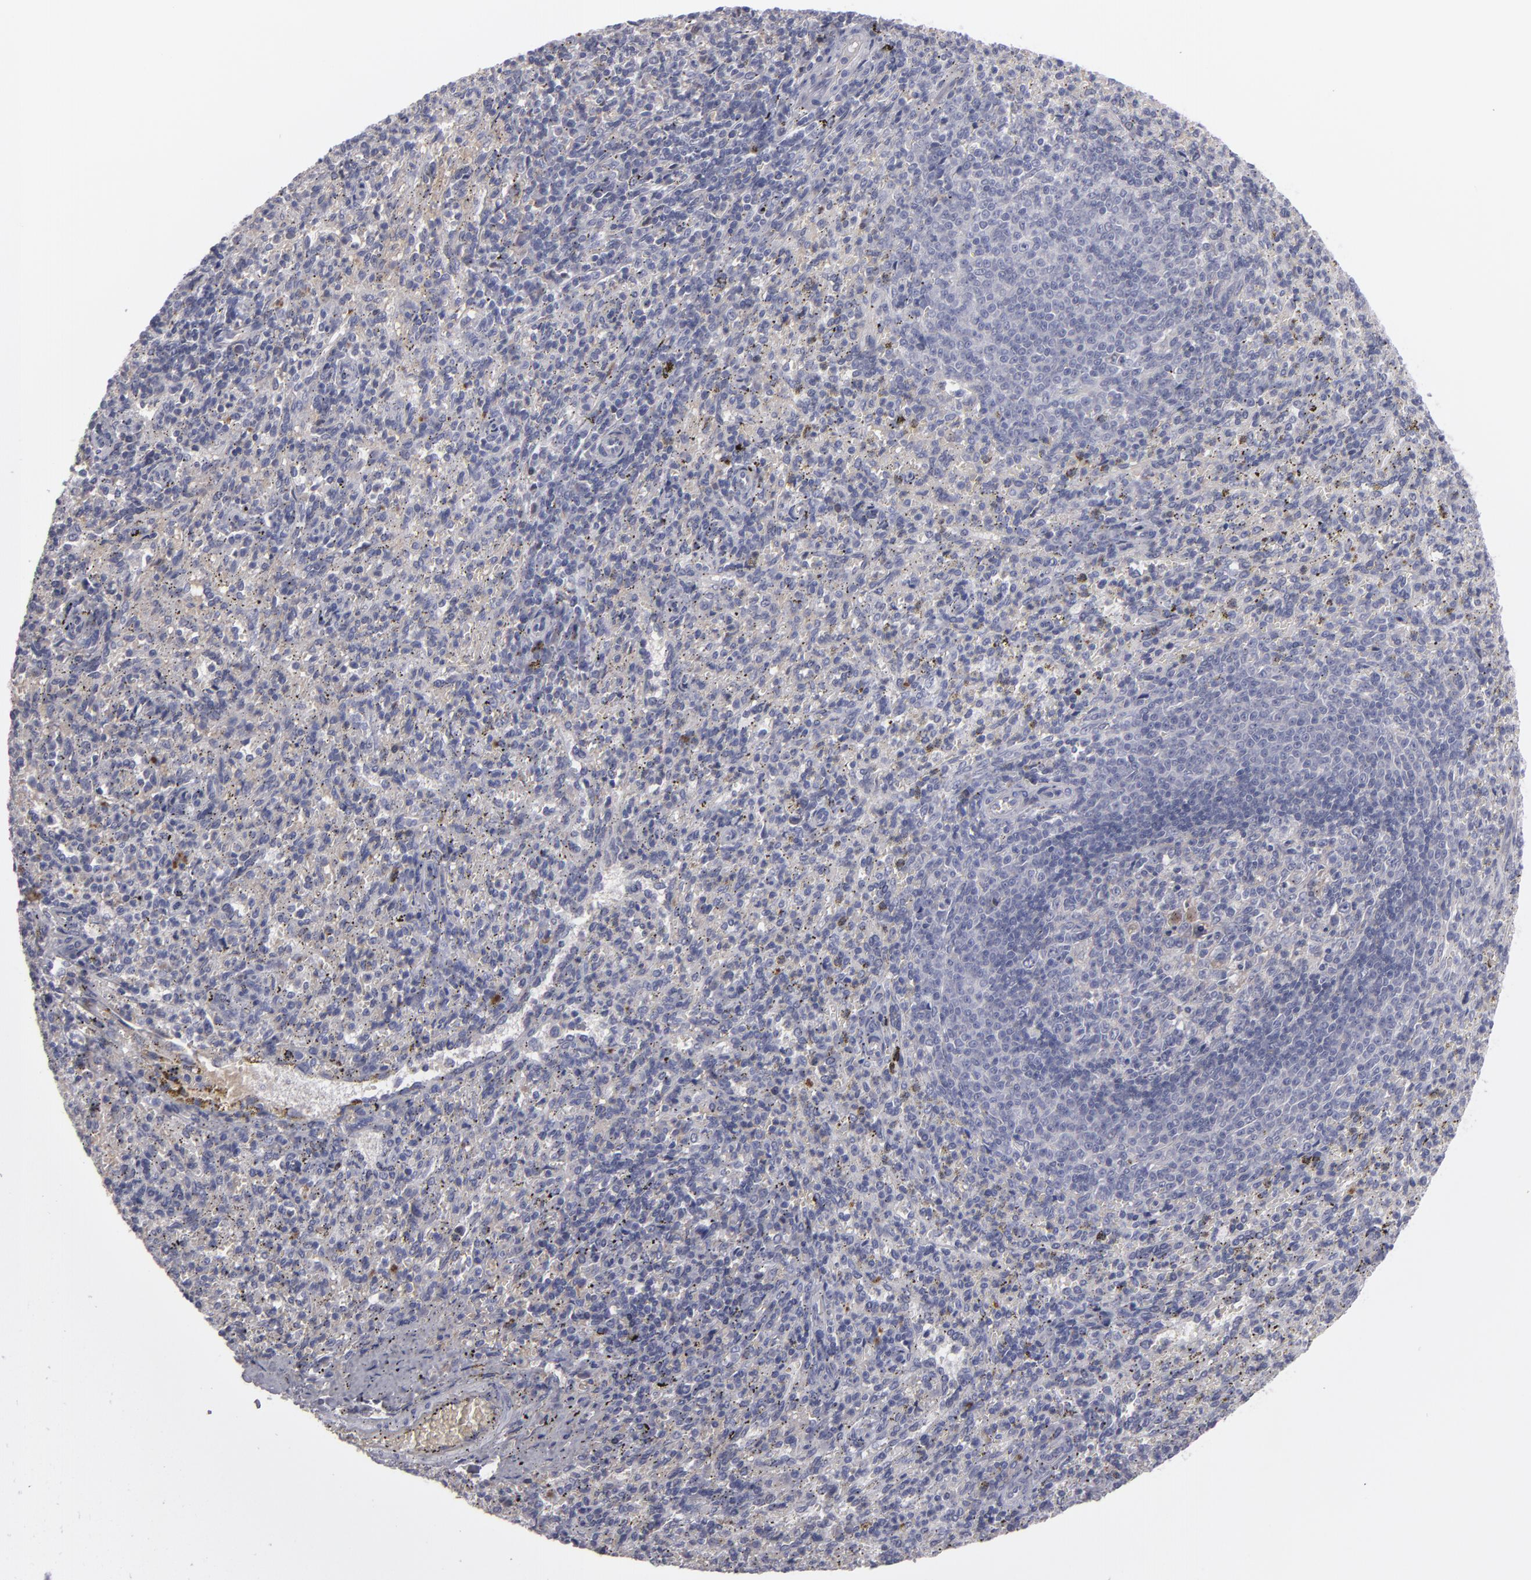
{"staining": {"intensity": "negative", "quantity": "none", "location": "none"}, "tissue": "spleen", "cell_type": "Cells in red pulp", "image_type": "normal", "snomed": [{"axis": "morphology", "description": "Normal tissue, NOS"}, {"axis": "topography", "description": "Spleen"}], "caption": "DAB (3,3'-diaminobenzidine) immunohistochemical staining of benign spleen demonstrates no significant positivity in cells in red pulp.", "gene": "ITIH4", "patient": {"sex": "female", "age": 10}}